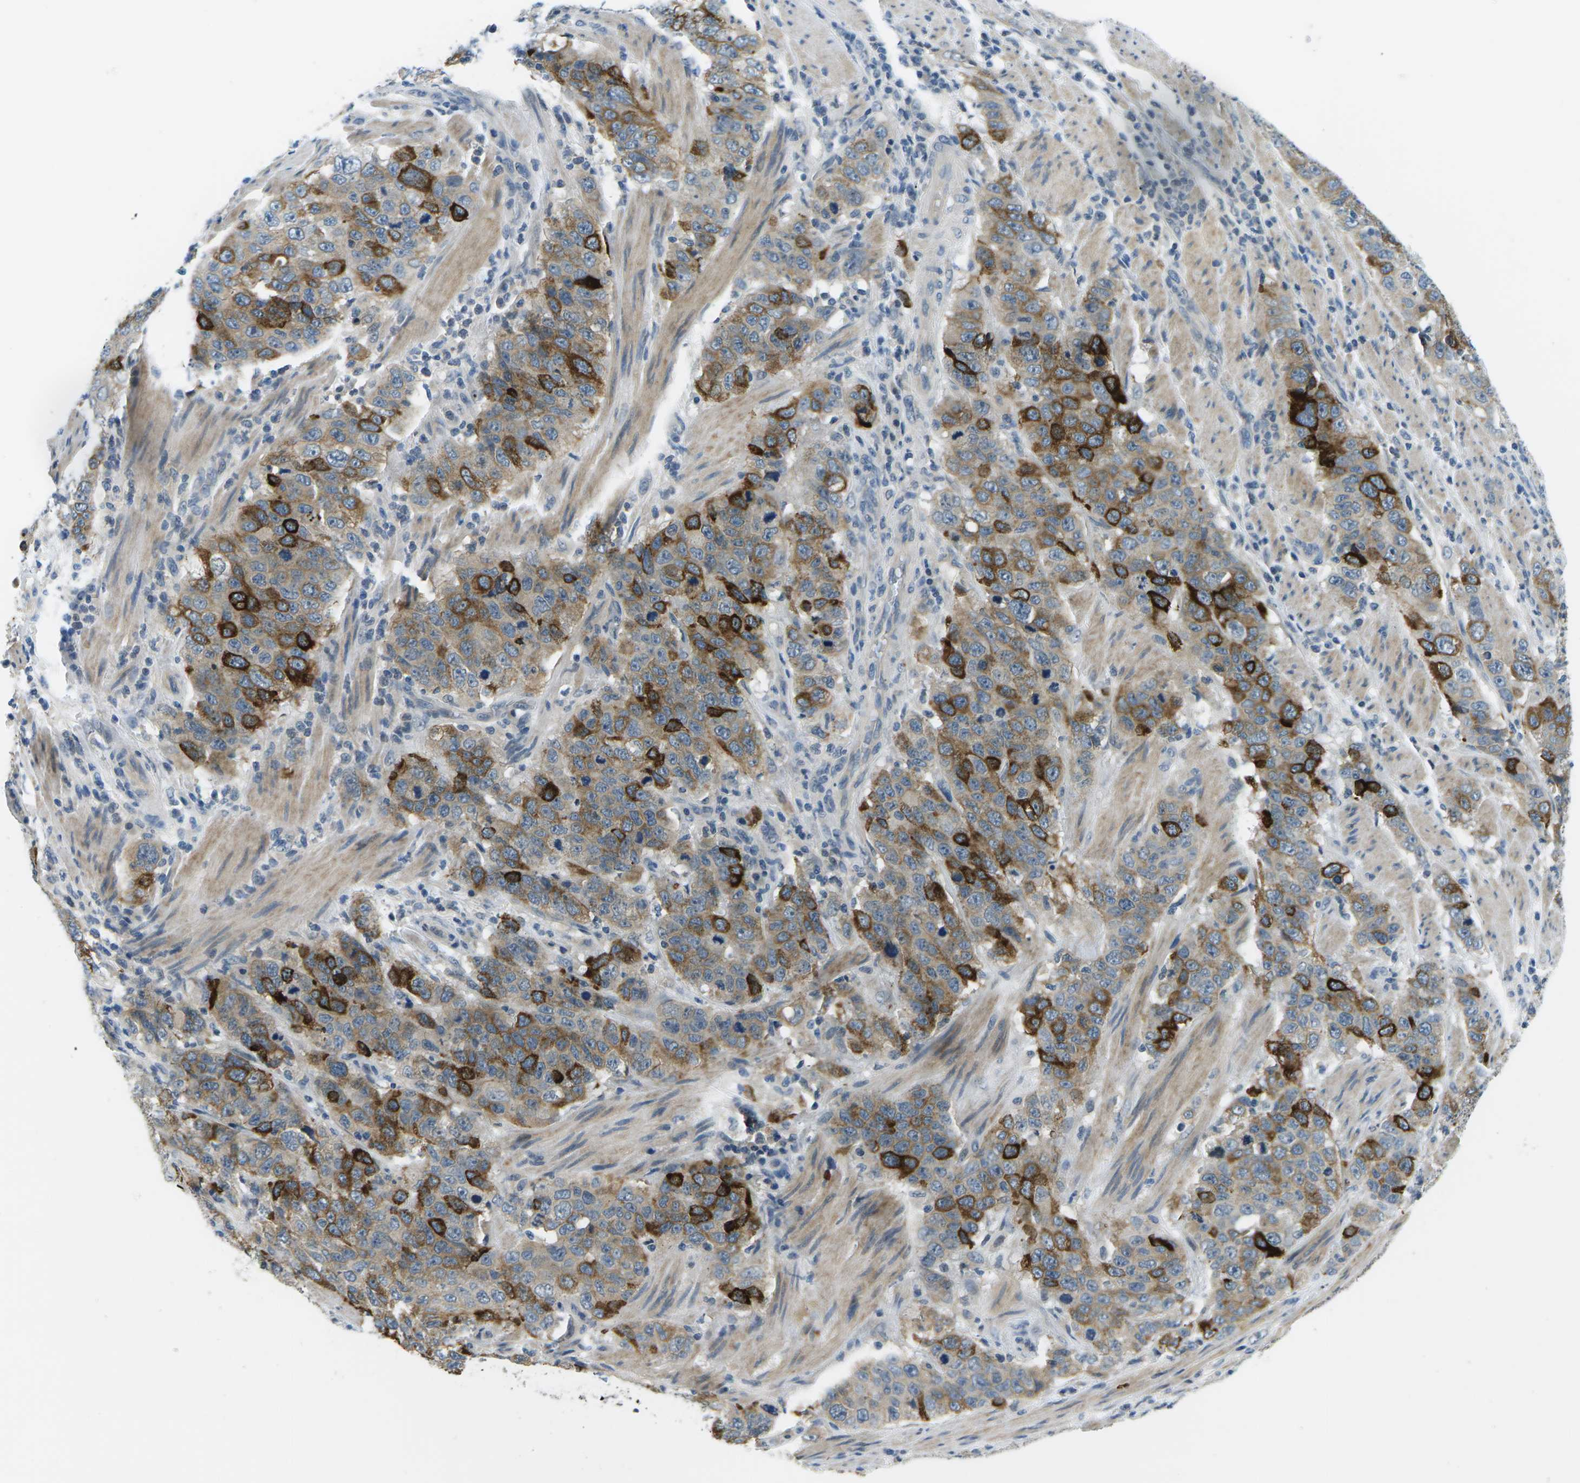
{"staining": {"intensity": "strong", "quantity": "25%-75%", "location": "cytoplasmic/membranous"}, "tissue": "stomach cancer", "cell_type": "Tumor cells", "image_type": "cancer", "snomed": [{"axis": "morphology", "description": "Adenocarcinoma, NOS"}, {"axis": "topography", "description": "Stomach"}], "caption": "Stomach cancer was stained to show a protein in brown. There is high levels of strong cytoplasmic/membranous staining in approximately 25%-75% of tumor cells. Ihc stains the protein of interest in brown and the nuclei are stained blue.", "gene": "CTNND1", "patient": {"sex": "male", "age": 48}}